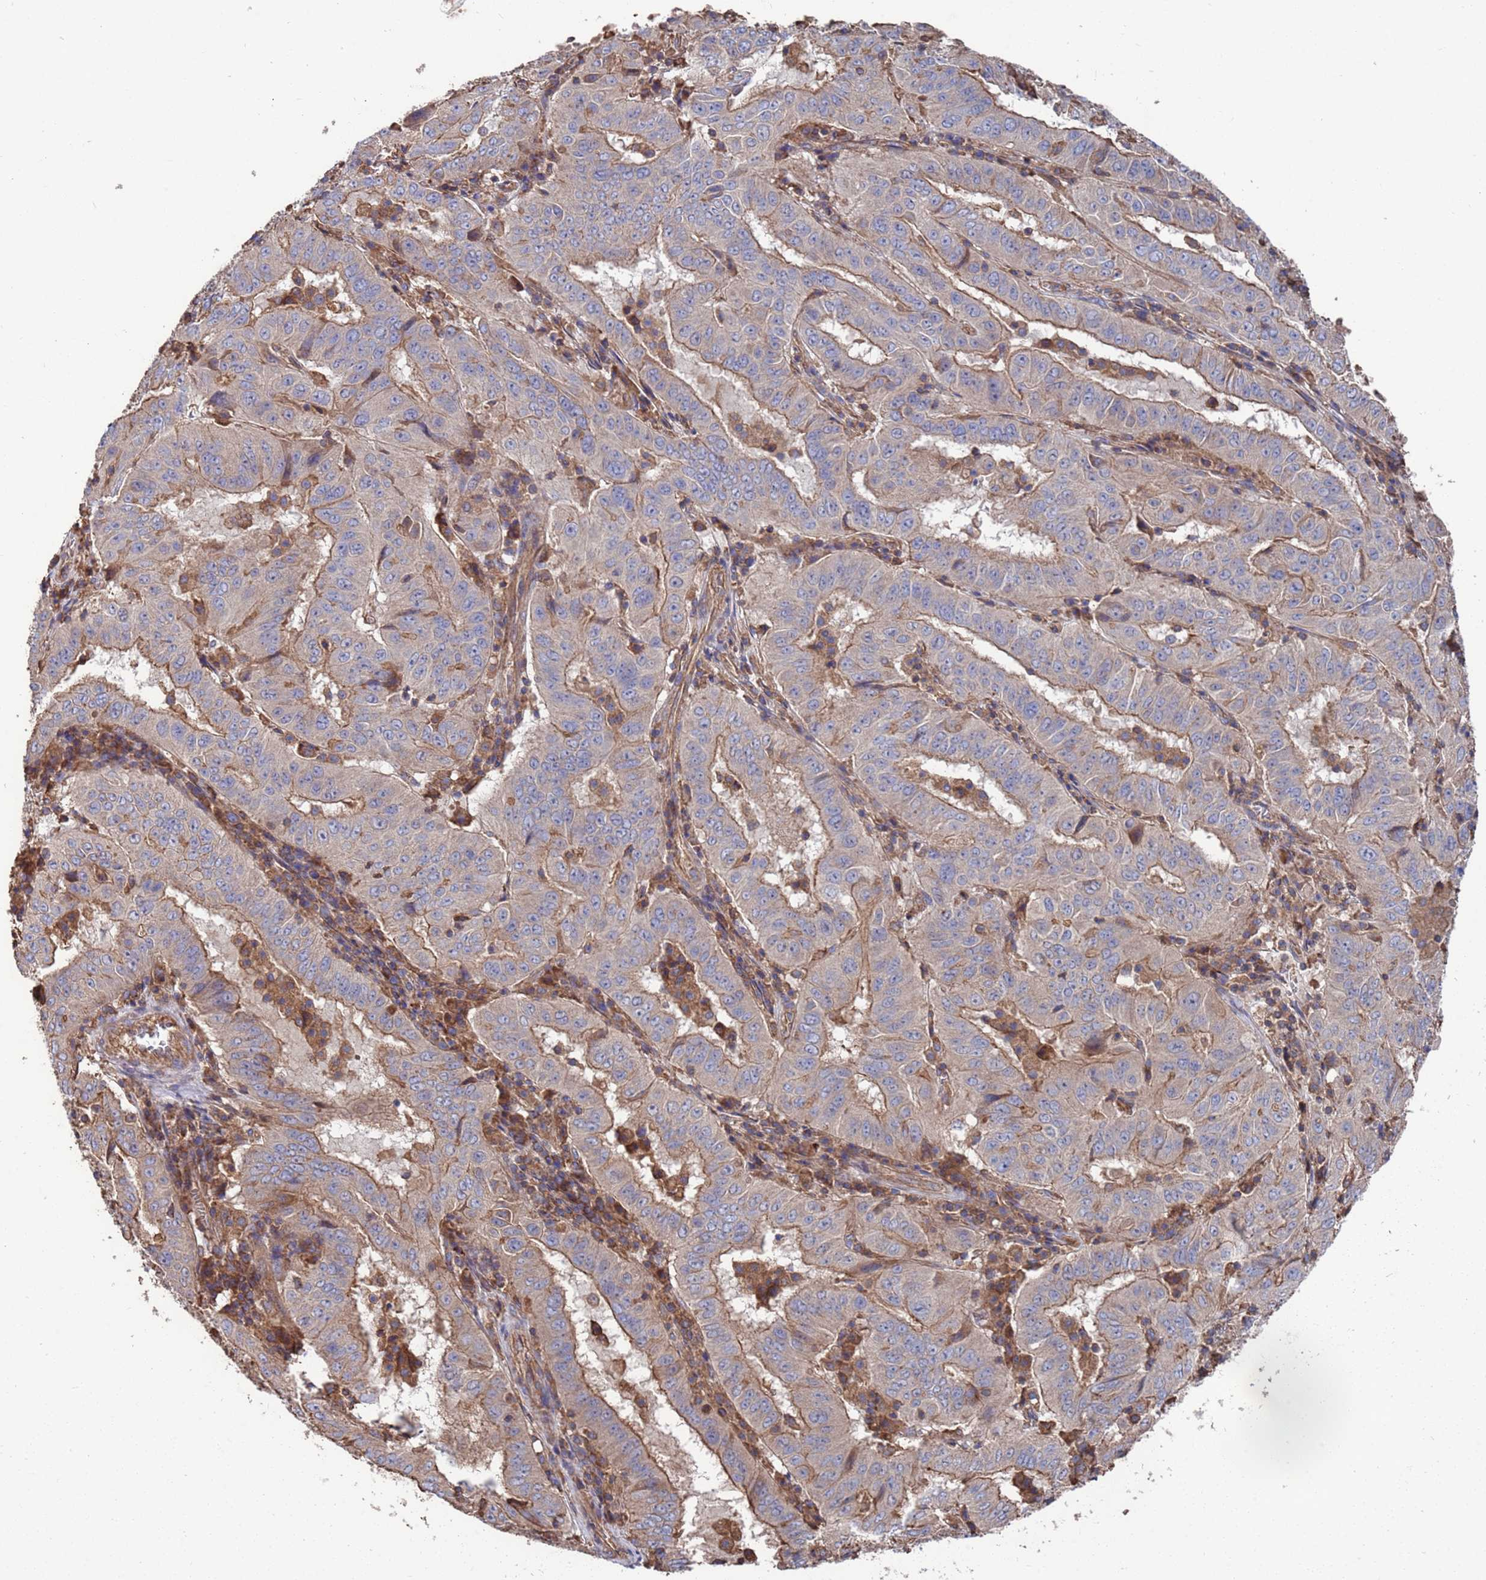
{"staining": {"intensity": "weak", "quantity": "25%-75%", "location": "cytoplasmic/membranous"}, "tissue": "pancreatic cancer", "cell_type": "Tumor cells", "image_type": "cancer", "snomed": [{"axis": "morphology", "description": "Adenocarcinoma, NOS"}, {"axis": "topography", "description": "Pancreas"}], "caption": "The histopathology image demonstrates staining of pancreatic cancer, revealing weak cytoplasmic/membranous protein staining (brown color) within tumor cells.", "gene": "PYCR1", "patient": {"sex": "male", "age": 63}}